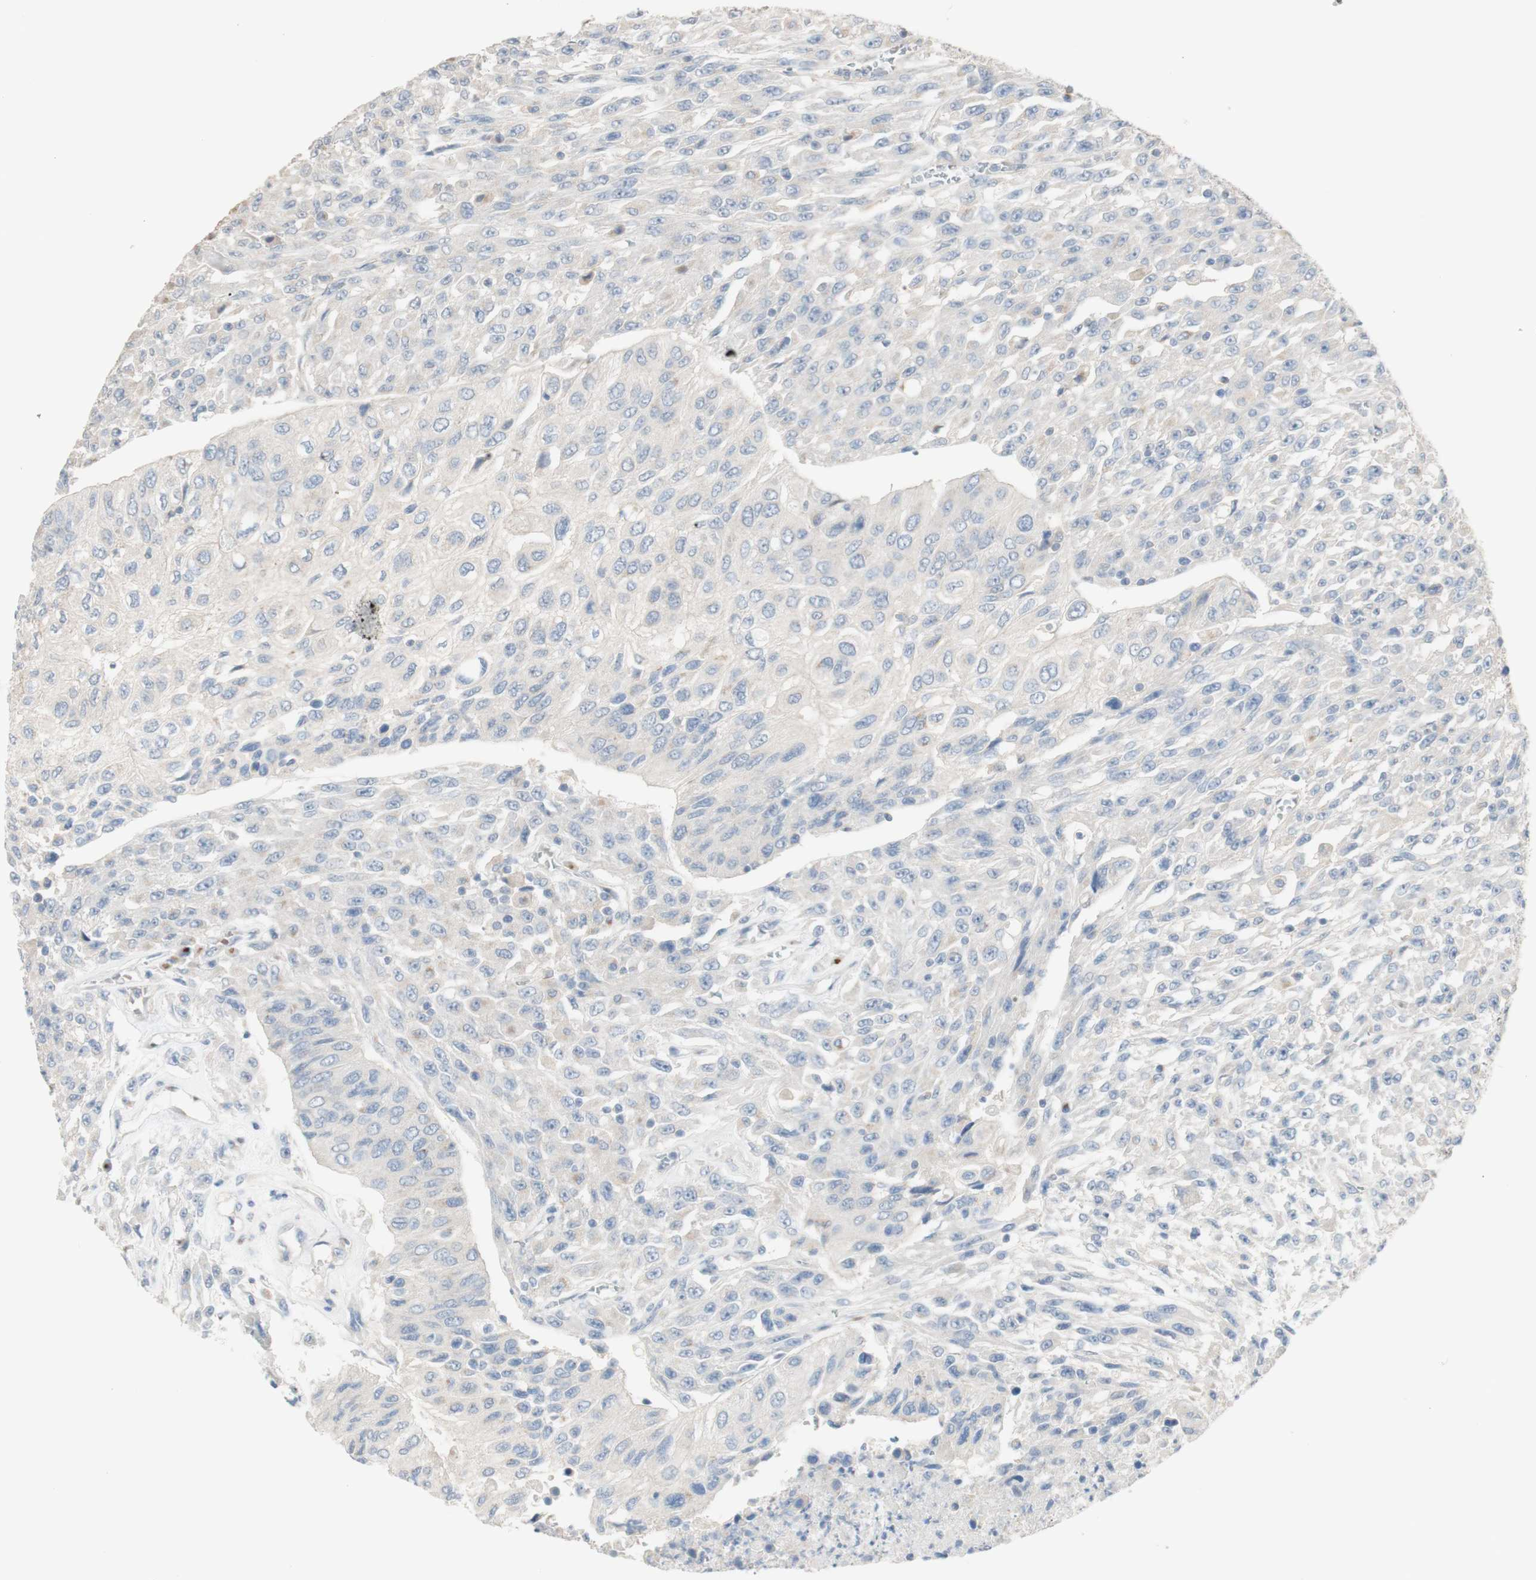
{"staining": {"intensity": "negative", "quantity": "none", "location": "none"}, "tissue": "urothelial cancer", "cell_type": "Tumor cells", "image_type": "cancer", "snomed": [{"axis": "morphology", "description": "Urothelial carcinoma, High grade"}, {"axis": "topography", "description": "Urinary bladder"}], "caption": "An immunohistochemistry histopathology image of high-grade urothelial carcinoma is shown. There is no staining in tumor cells of high-grade urothelial carcinoma.", "gene": "MANEA", "patient": {"sex": "male", "age": 66}}